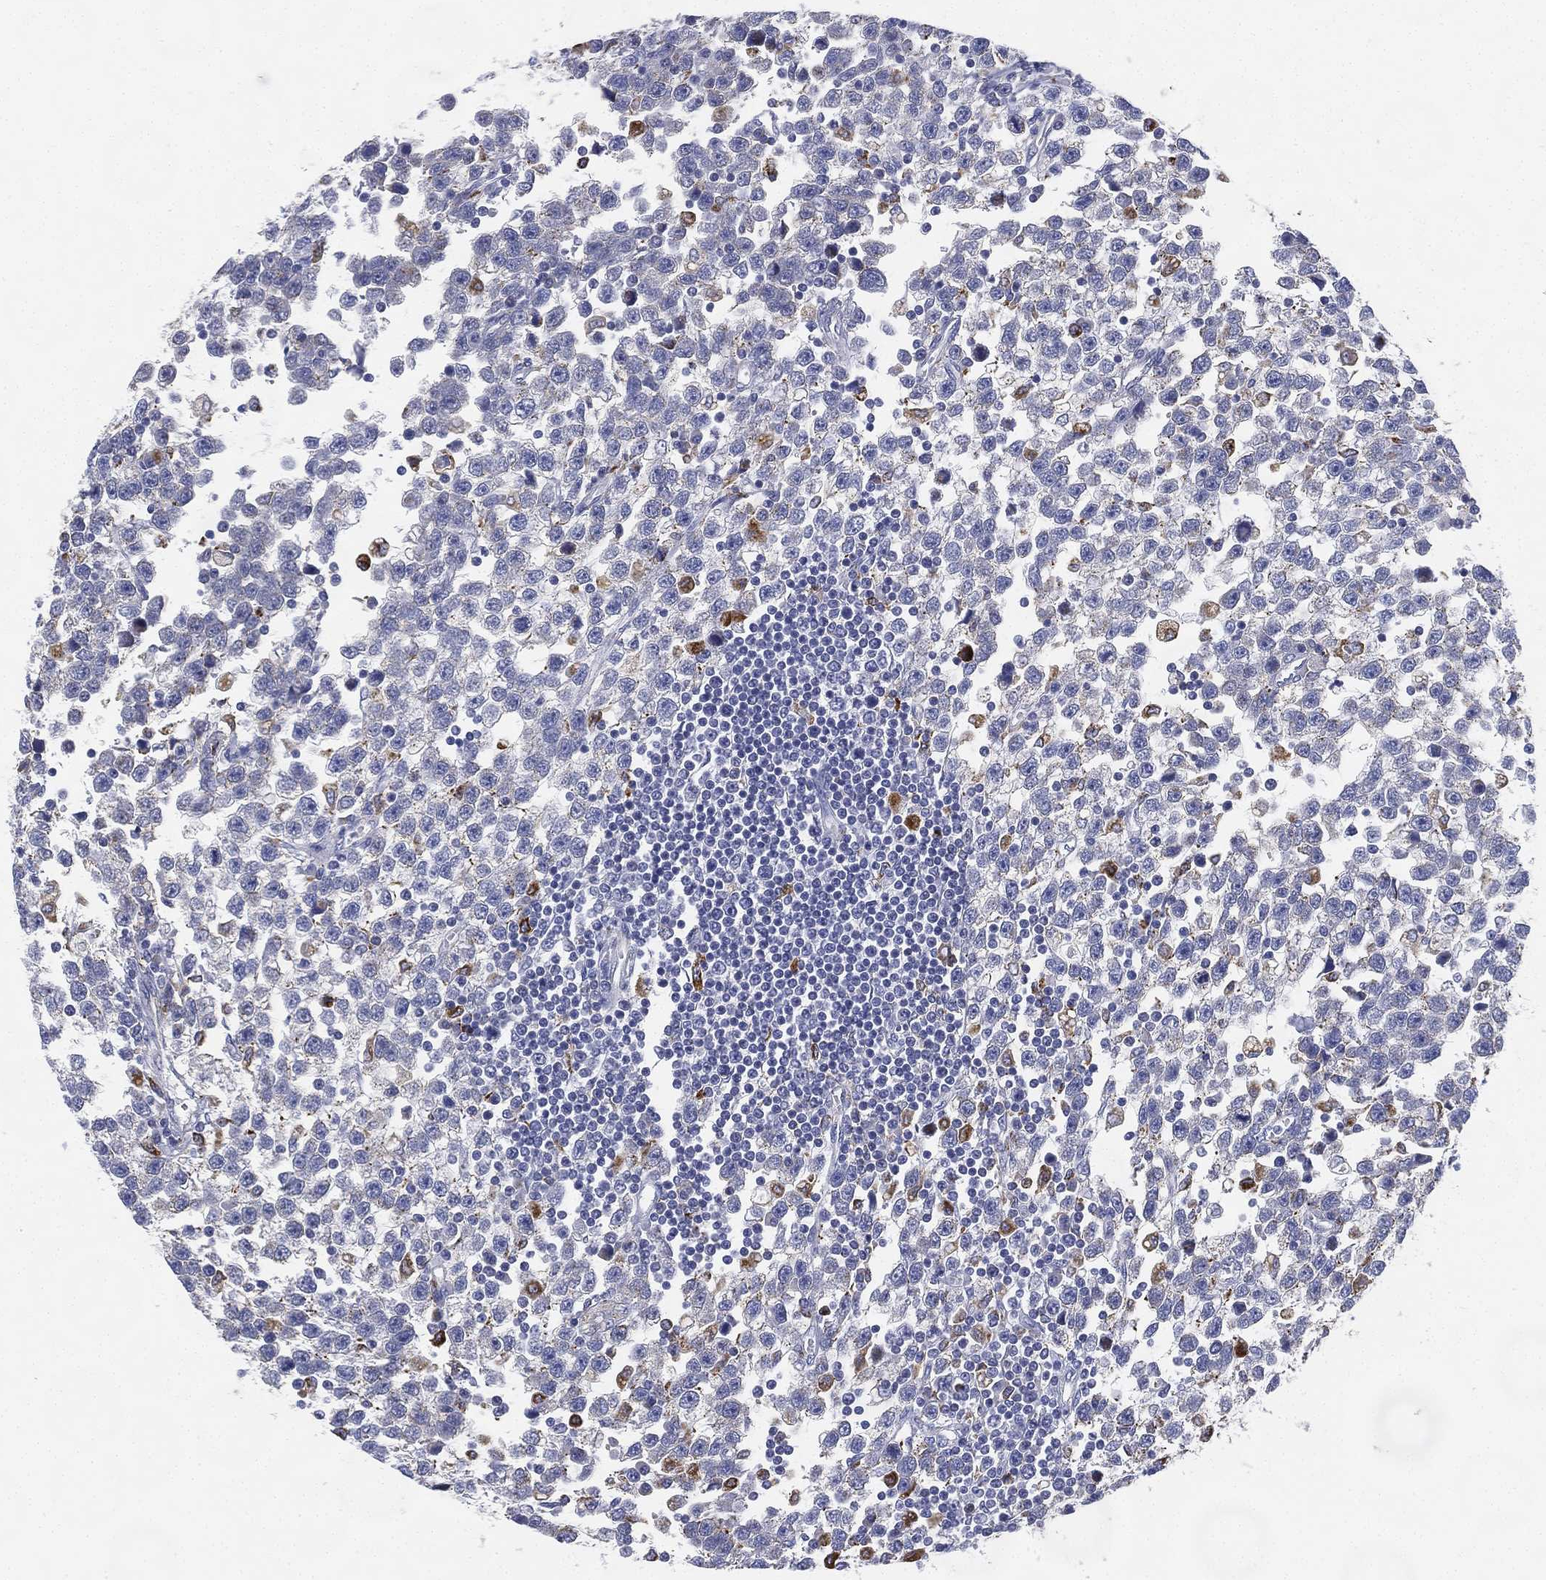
{"staining": {"intensity": "weak", "quantity": "<25%", "location": "cytoplasmic/membranous"}, "tissue": "testis cancer", "cell_type": "Tumor cells", "image_type": "cancer", "snomed": [{"axis": "morphology", "description": "Seminoma, NOS"}, {"axis": "topography", "description": "Testis"}], "caption": "There is no significant positivity in tumor cells of testis cancer. (DAB immunohistochemistry visualized using brightfield microscopy, high magnification).", "gene": "NPC2", "patient": {"sex": "male", "age": 34}}